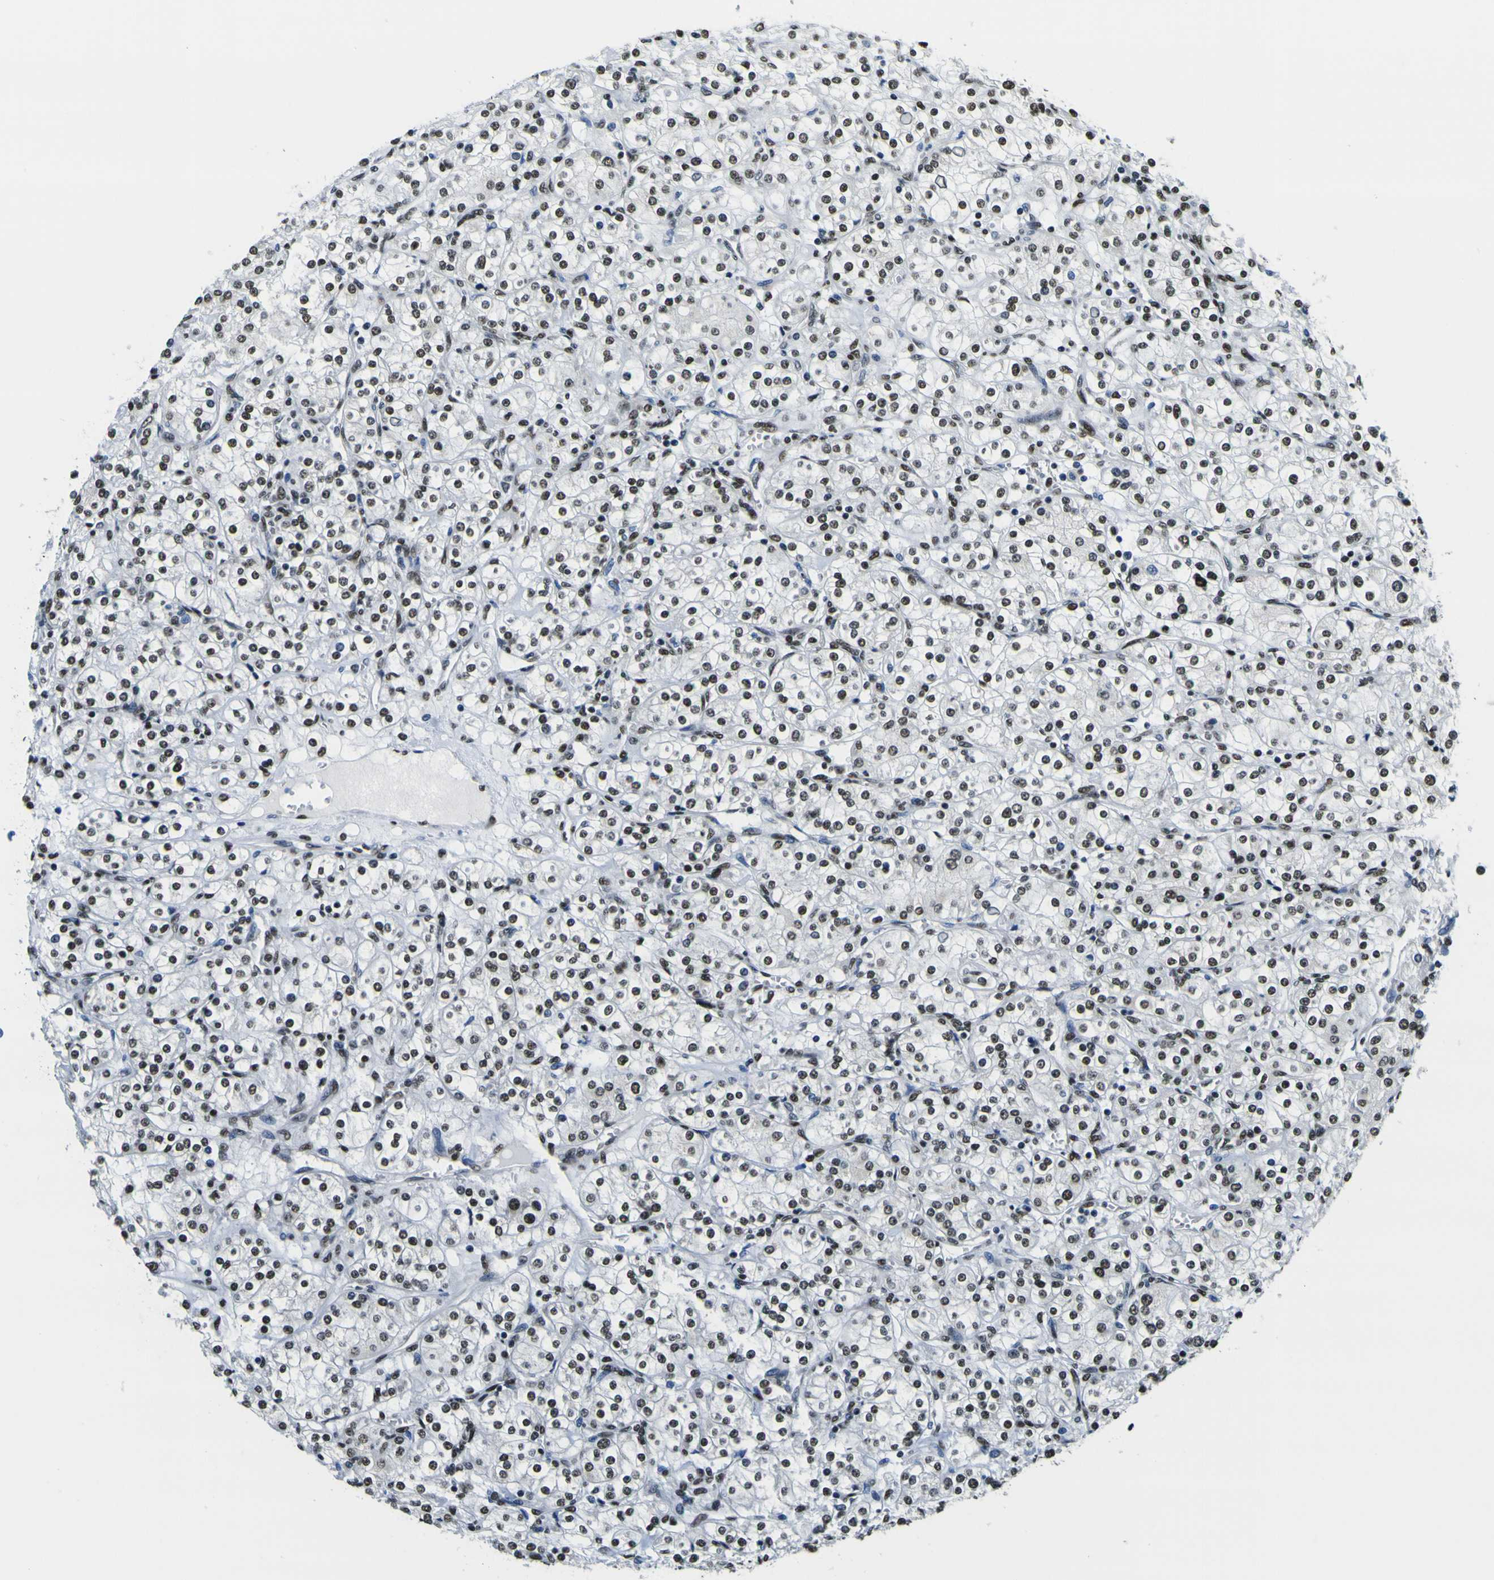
{"staining": {"intensity": "moderate", "quantity": ">75%", "location": "nuclear"}, "tissue": "renal cancer", "cell_type": "Tumor cells", "image_type": "cancer", "snomed": [{"axis": "morphology", "description": "Adenocarcinoma, NOS"}, {"axis": "topography", "description": "Kidney"}], "caption": "Renal cancer stained with immunohistochemistry demonstrates moderate nuclear positivity in approximately >75% of tumor cells.", "gene": "SP1", "patient": {"sex": "male", "age": 77}}